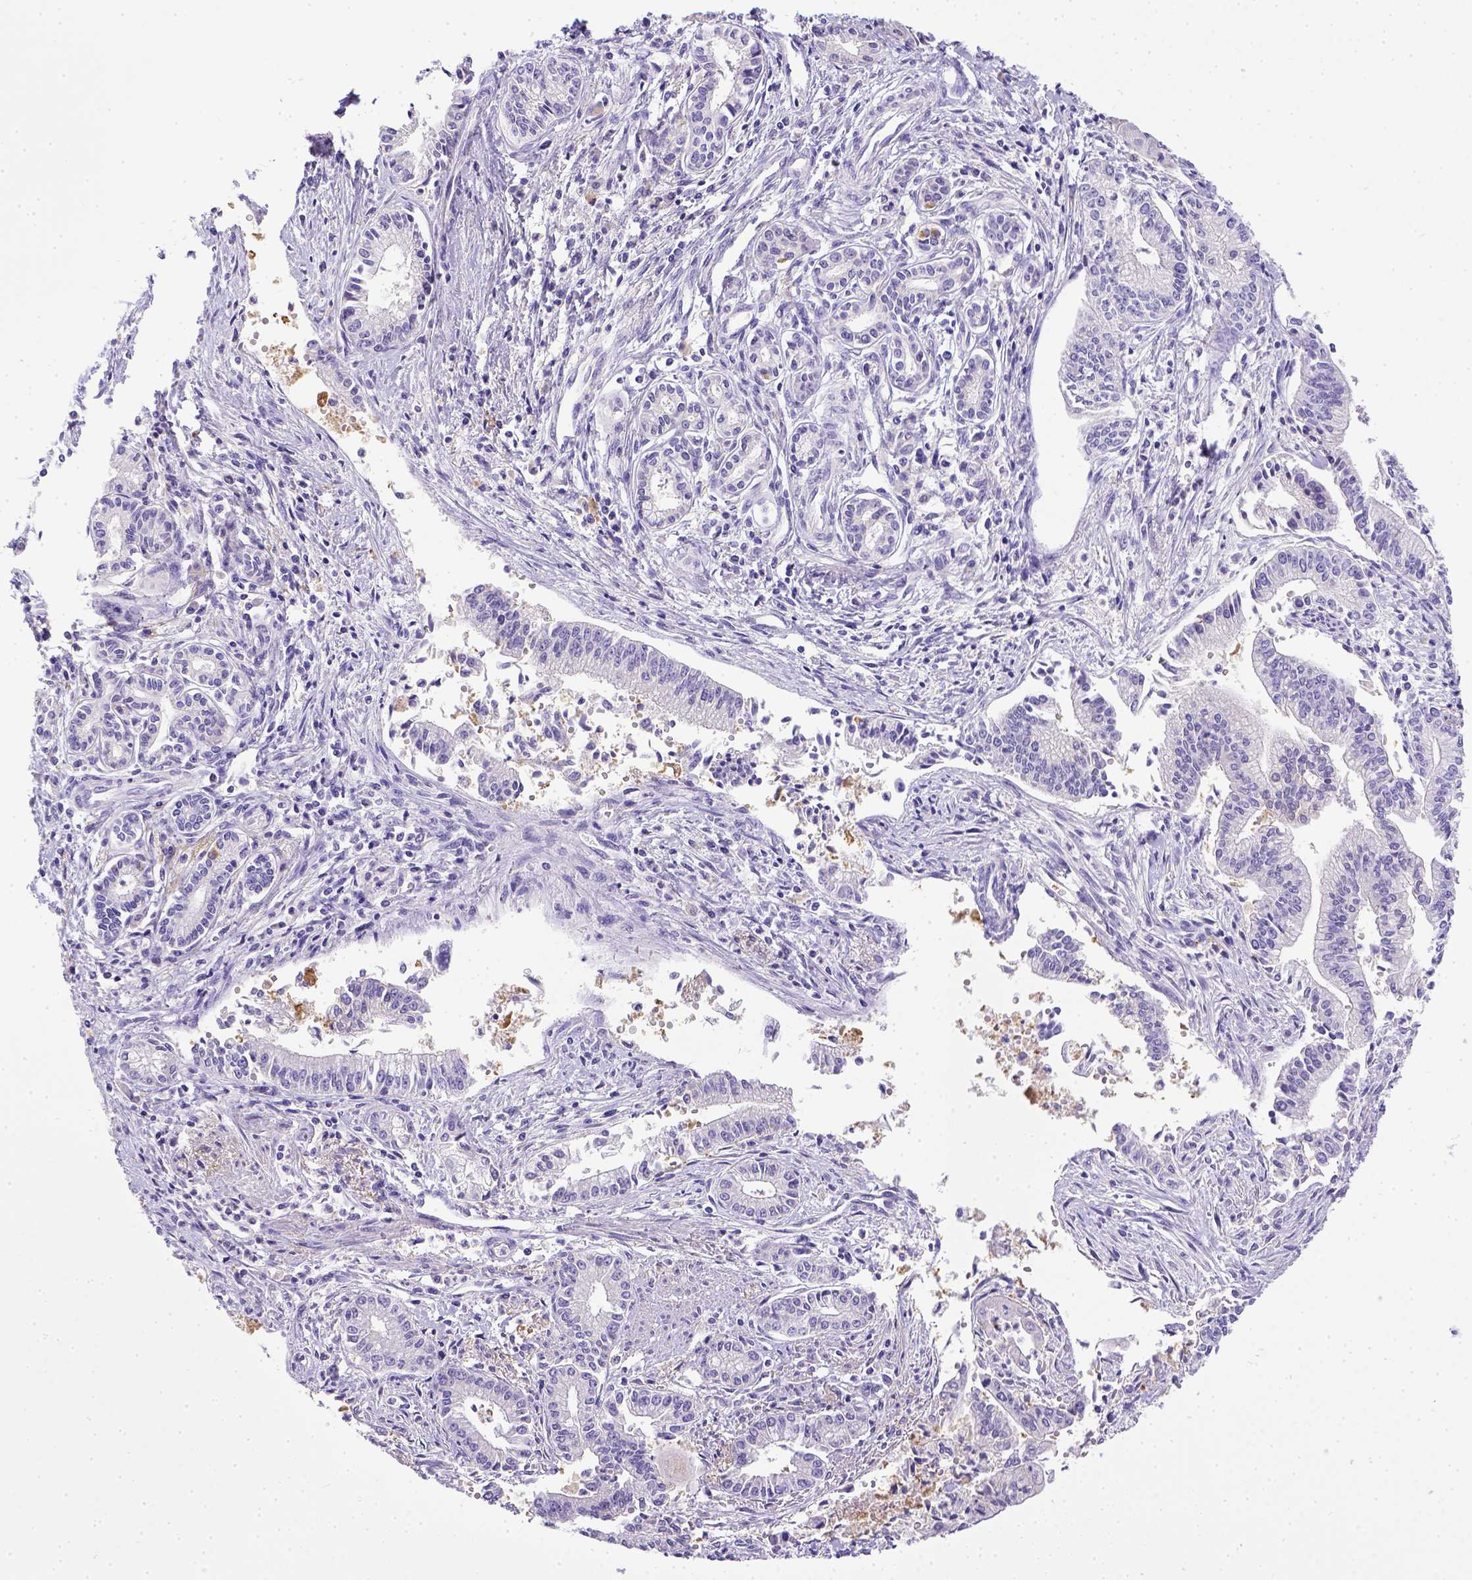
{"staining": {"intensity": "negative", "quantity": "none", "location": "none"}, "tissue": "pancreatic cancer", "cell_type": "Tumor cells", "image_type": "cancer", "snomed": [{"axis": "morphology", "description": "Adenocarcinoma, NOS"}, {"axis": "topography", "description": "Pancreas"}], "caption": "Immunohistochemistry of adenocarcinoma (pancreatic) displays no staining in tumor cells. (Stains: DAB immunohistochemistry with hematoxylin counter stain, Microscopy: brightfield microscopy at high magnification).", "gene": "BTN1A1", "patient": {"sex": "female", "age": 65}}